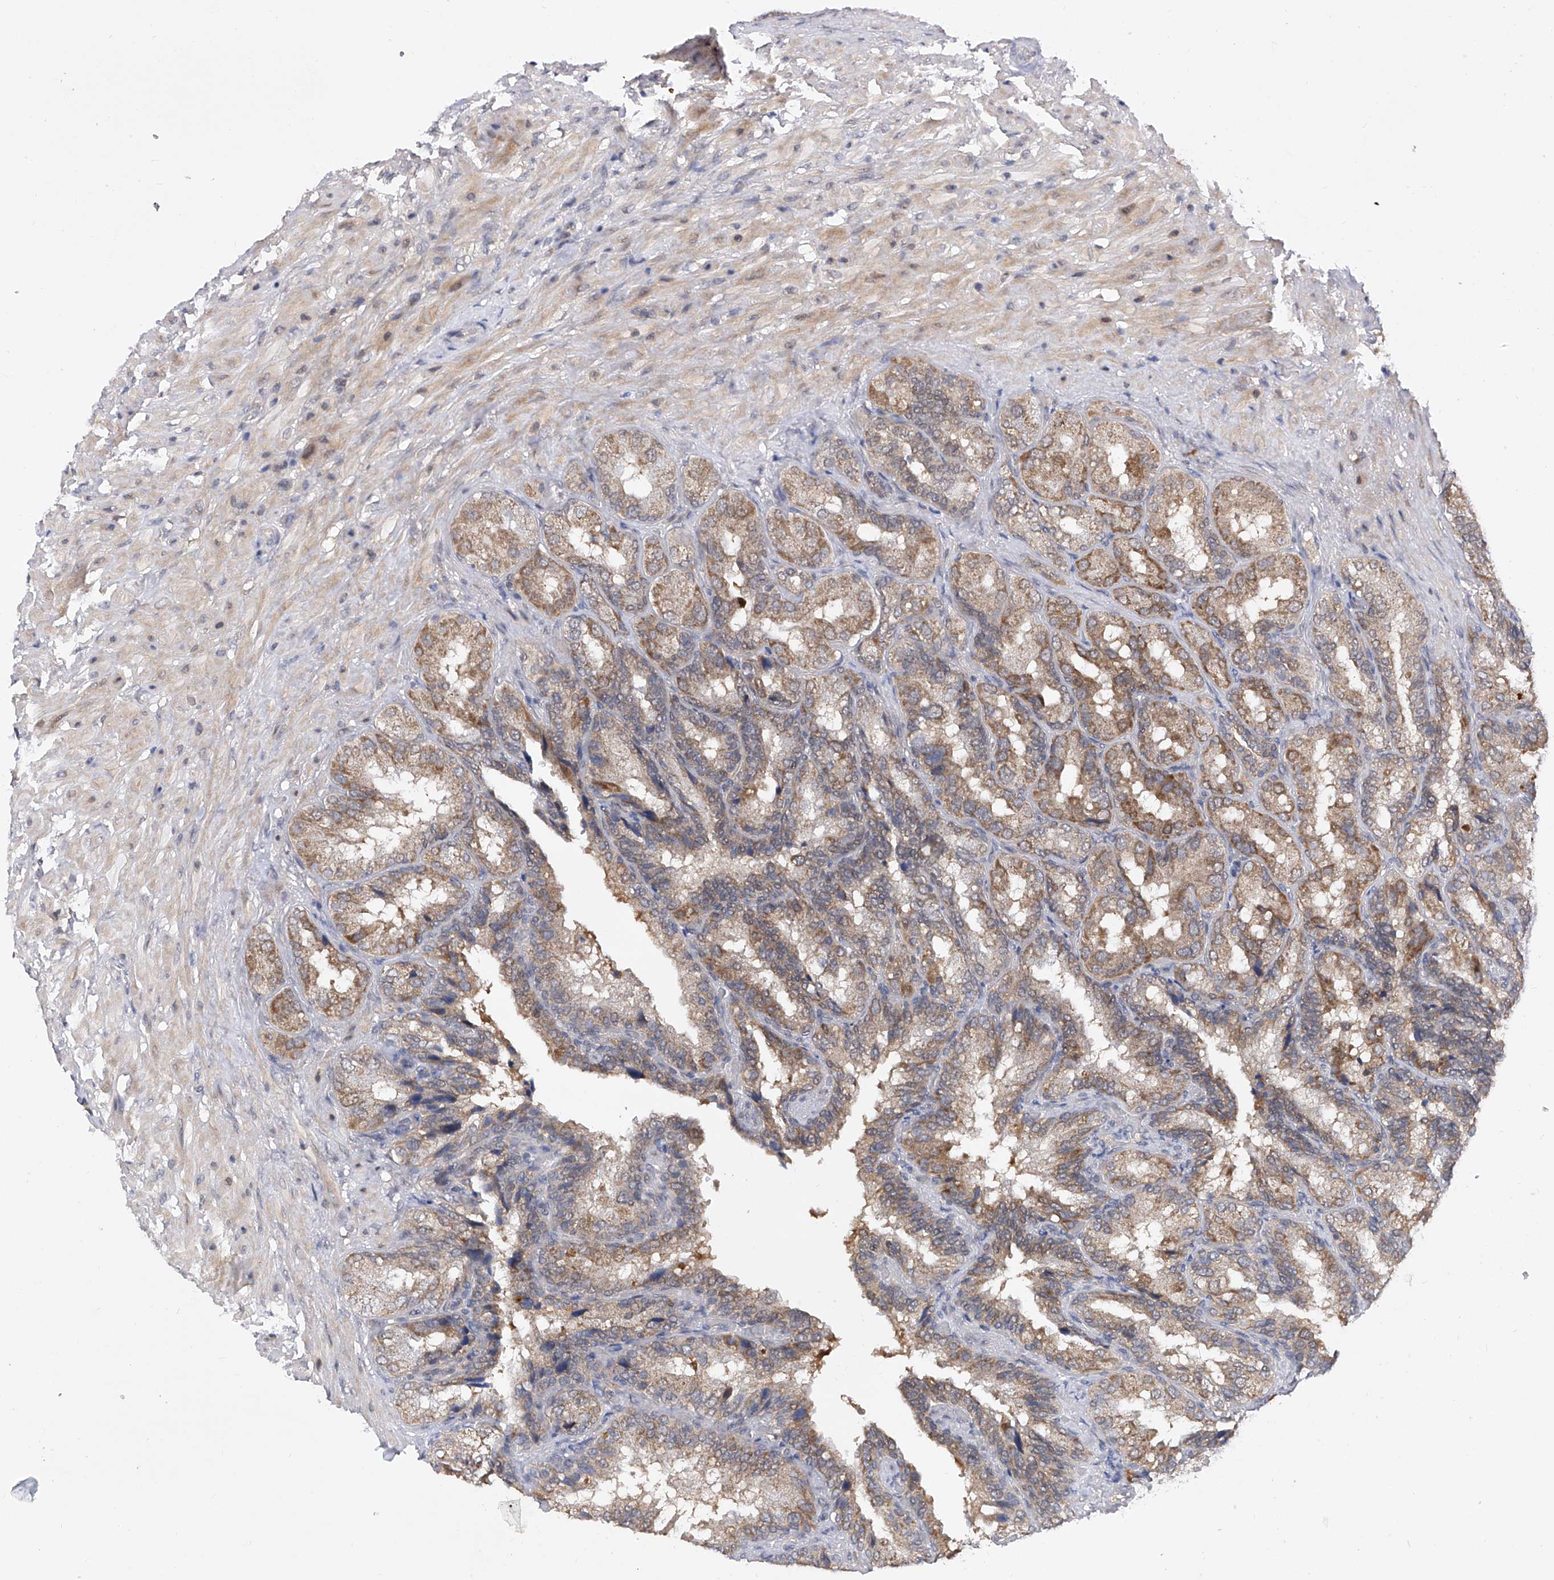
{"staining": {"intensity": "moderate", "quantity": ">75%", "location": "cytoplasmic/membranous"}, "tissue": "seminal vesicle", "cell_type": "Glandular cells", "image_type": "normal", "snomed": [{"axis": "morphology", "description": "Normal tissue, NOS"}, {"axis": "topography", "description": "Seminal veicle"}, {"axis": "topography", "description": "Peripheral nerve tissue"}], "caption": "This micrograph reveals normal seminal vesicle stained with IHC to label a protein in brown. The cytoplasmic/membranous of glandular cells show moderate positivity for the protein. Nuclei are counter-stained blue.", "gene": "USP45", "patient": {"sex": "male", "age": 63}}